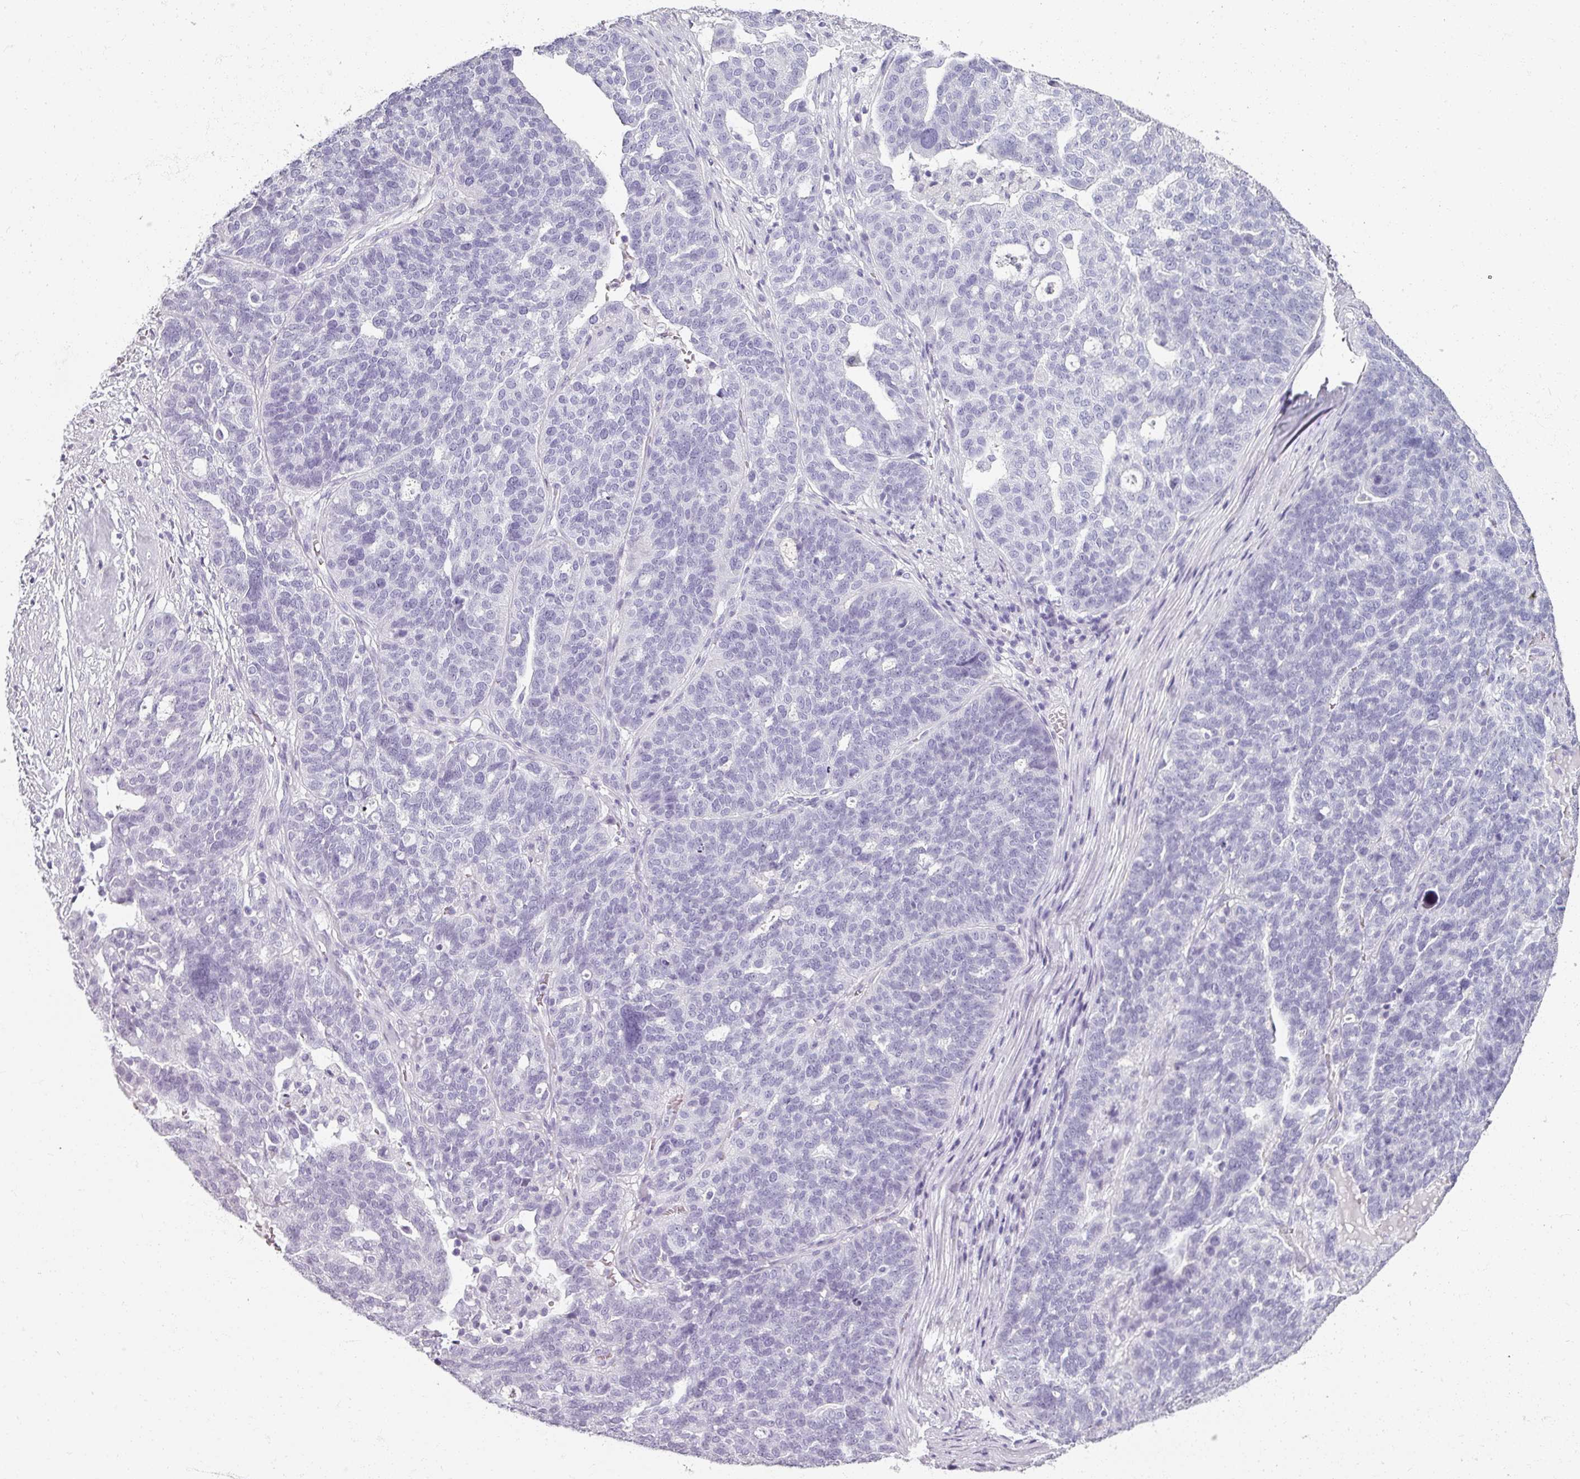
{"staining": {"intensity": "negative", "quantity": "none", "location": "none"}, "tissue": "ovarian cancer", "cell_type": "Tumor cells", "image_type": "cancer", "snomed": [{"axis": "morphology", "description": "Cystadenocarcinoma, serous, NOS"}, {"axis": "topography", "description": "Ovary"}], "caption": "This photomicrograph is of ovarian cancer stained with immunohistochemistry (IHC) to label a protein in brown with the nuclei are counter-stained blue. There is no expression in tumor cells. Brightfield microscopy of immunohistochemistry (IHC) stained with DAB (brown) and hematoxylin (blue), captured at high magnification.", "gene": "REG3G", "patient": {"sex": "female", "age": 59}}